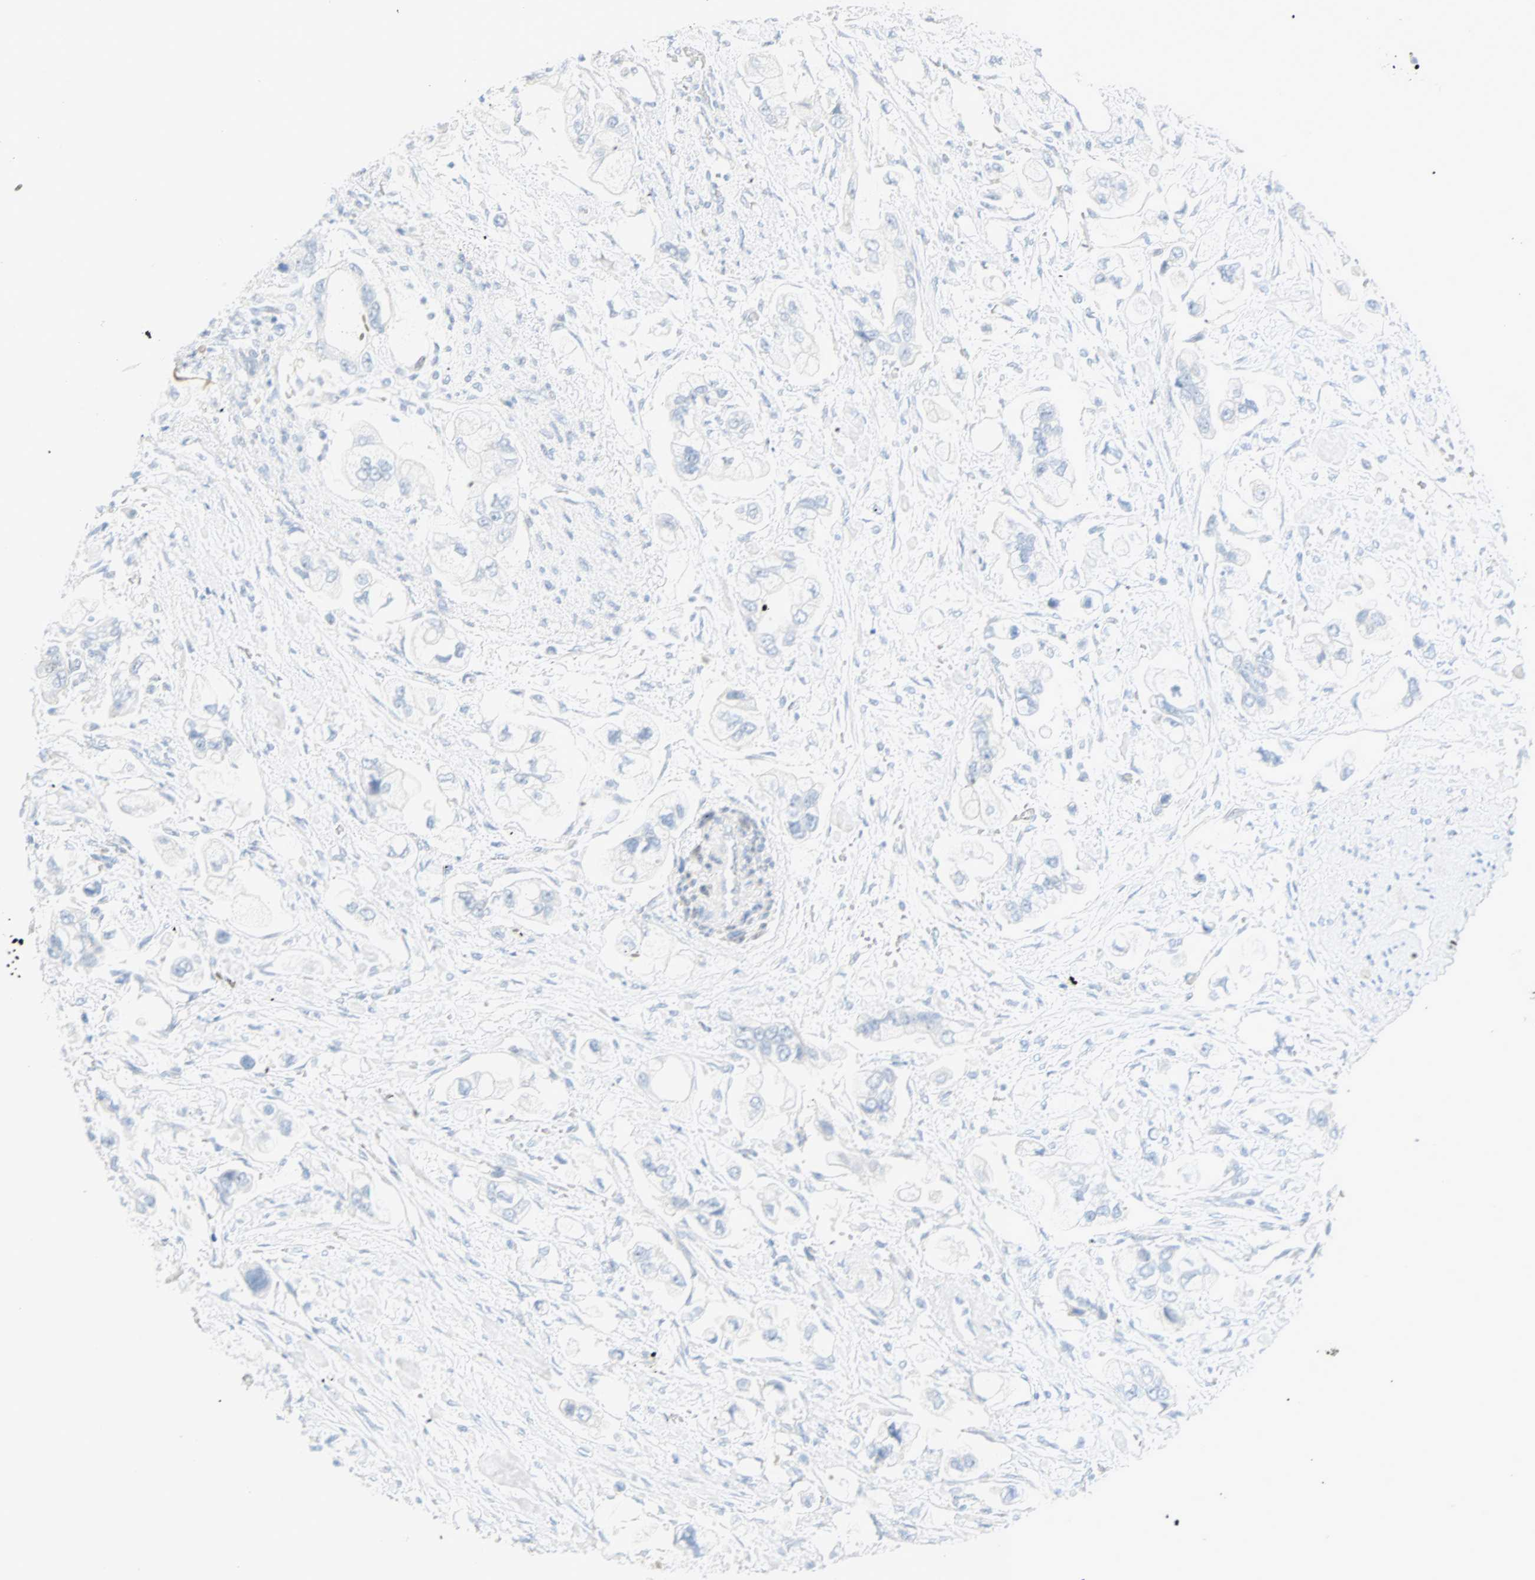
{"staining": {"intensity": "negative", "quantity": "none", "location": "none"}, "tissue": "stomach cancer", "cell_type": "Tumor cells", "image_type": "cancer", "snomed": [{"axis": "morphology", "description": "Adenocarcinoma, NOS"}, {"axis": "topography", "description": "Stomach"}], "caption": "High power microscopy image of an immunohistochemistry (IHC) photomicrograph of stomach cancer, revealing no significant expression in tumor cells.", "gene": "SELENBP1", "patient": {"sex": "male", "age": 62}}